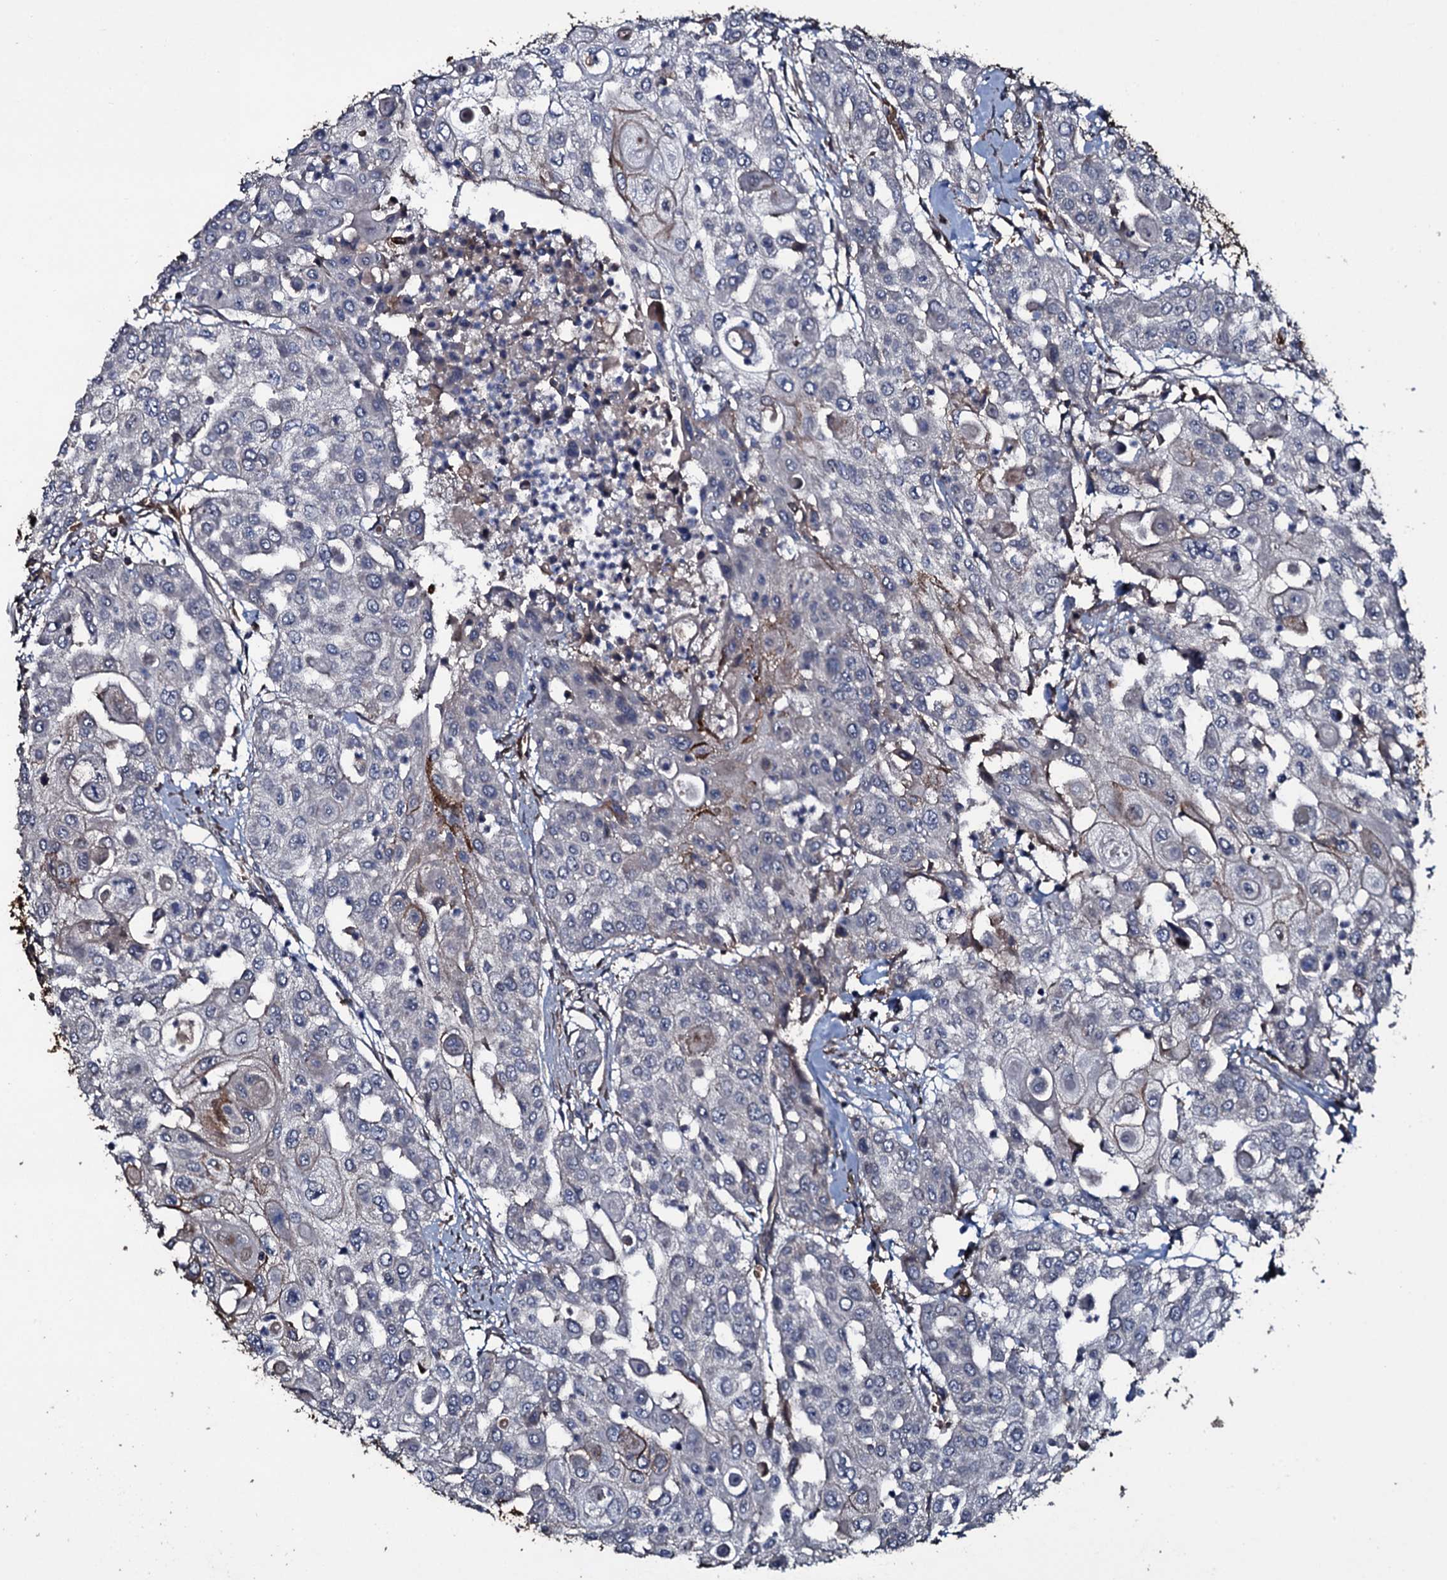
{"staining": {"intensity": "negative", "quantity": "none", "location": "none"}, "tissue": "urothelial cancer", "cell_type": "Tumor cells", "image_type": "cancer", "snomed": [{"axis": "morphology", "description": "Urothelial carcinoma, High grade"}, {"axis": "topography", "description": "Urinary bladder"}], "caption": "Tumor cells are negative for protein expression in human urothelial carcinoma (high-grade). (DAB (3,3'-diaminobenzidine) immunohistochemistry, high magnification).", "gene": "ZSWIM8", "patient": {"sex": "female", "age": 79}}